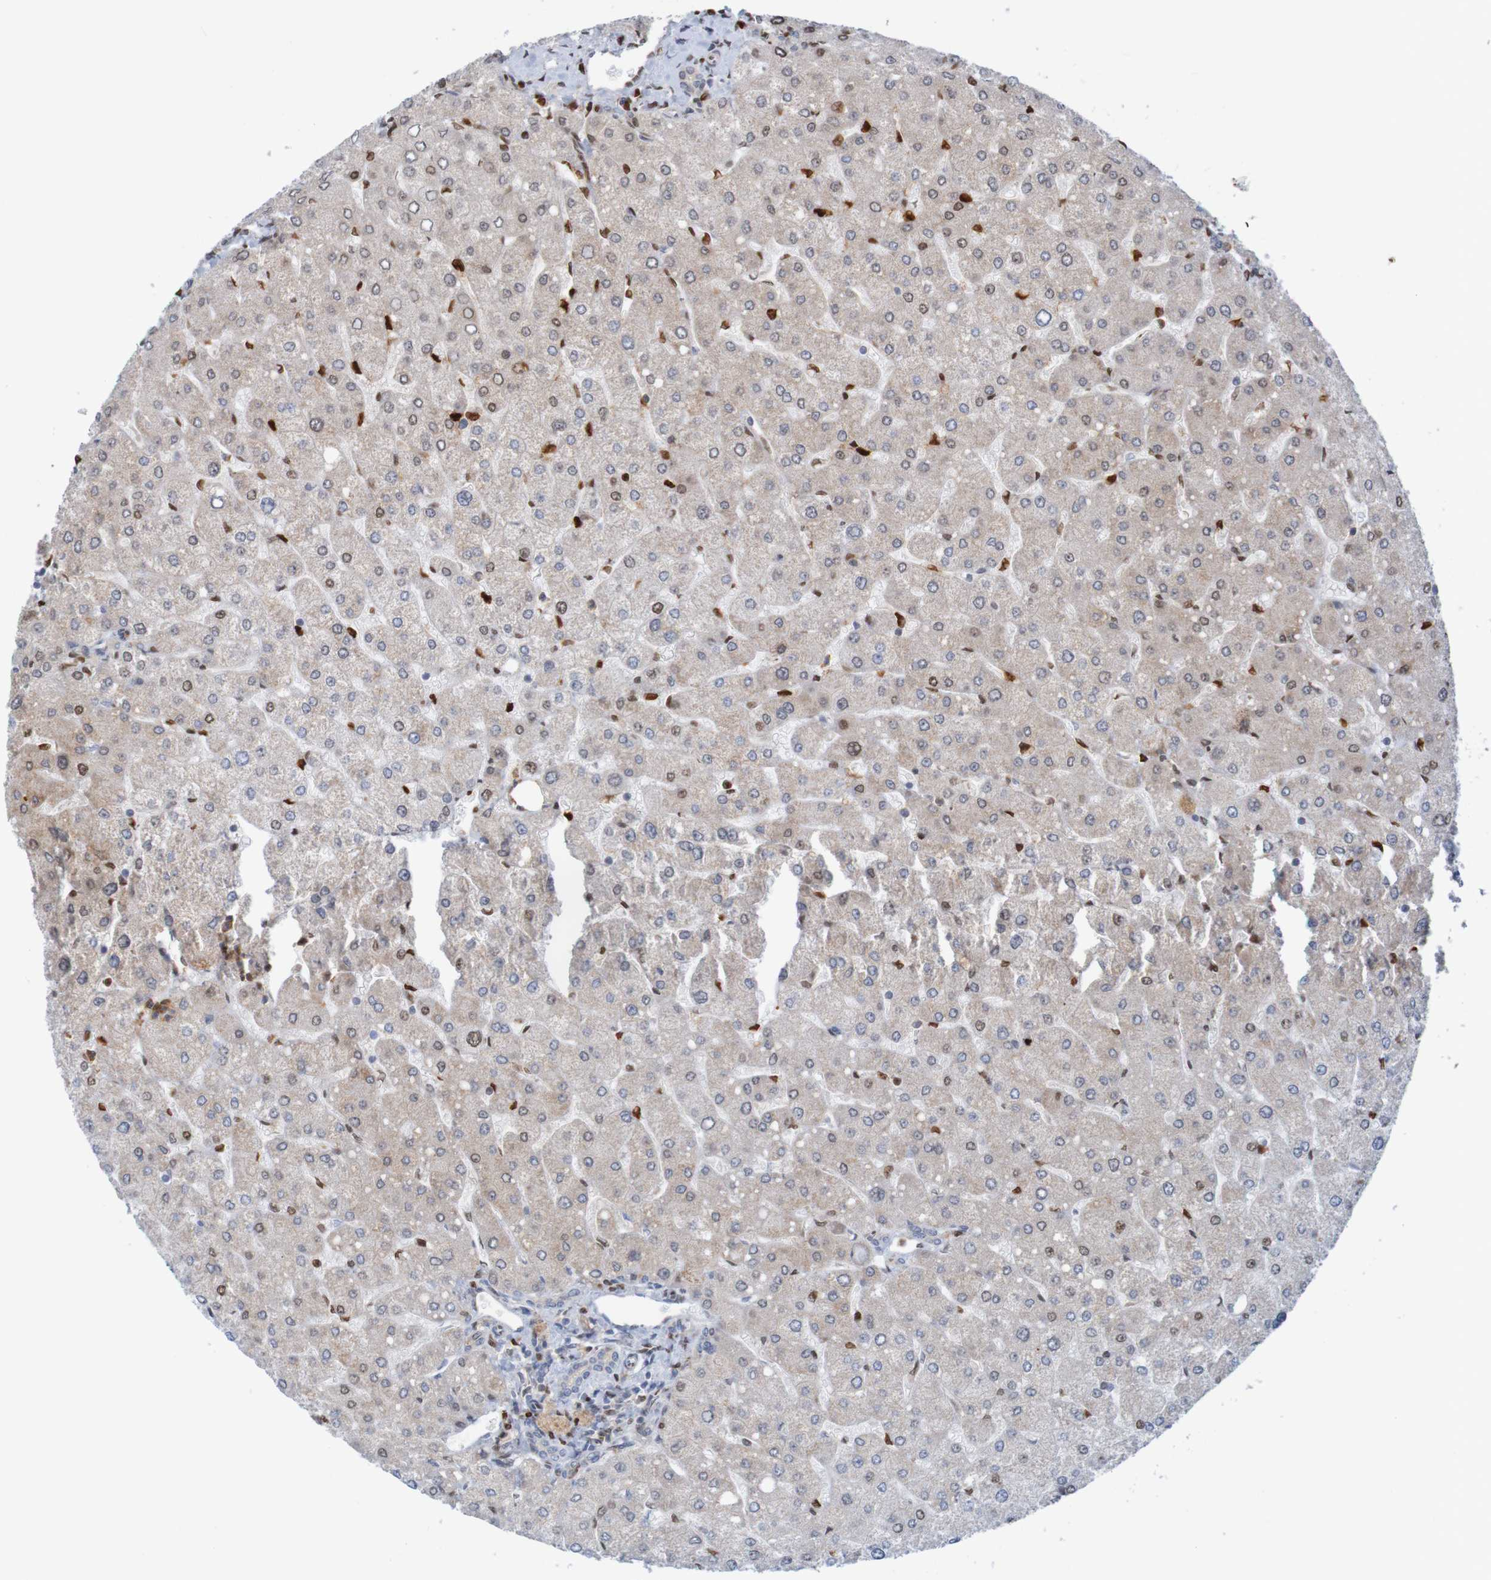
{"staining": {"intensity": "negative", "quantity": "none", "location": "none"}, "tissue": "liver", "cell_type": "Cholangiocytes", "image_type": "normal", "snomed": [{"axis": "morphology", "description": "Normal tissue, NOS"}, {"axis": "topography", "description": "Liver"}], "caption": "DAB immunohistochemical staining of normal human liver exhibits no significant staining in cholangiocytes.", "gene": "NAV2", "patient": {"sex": "male", "age": 55}}